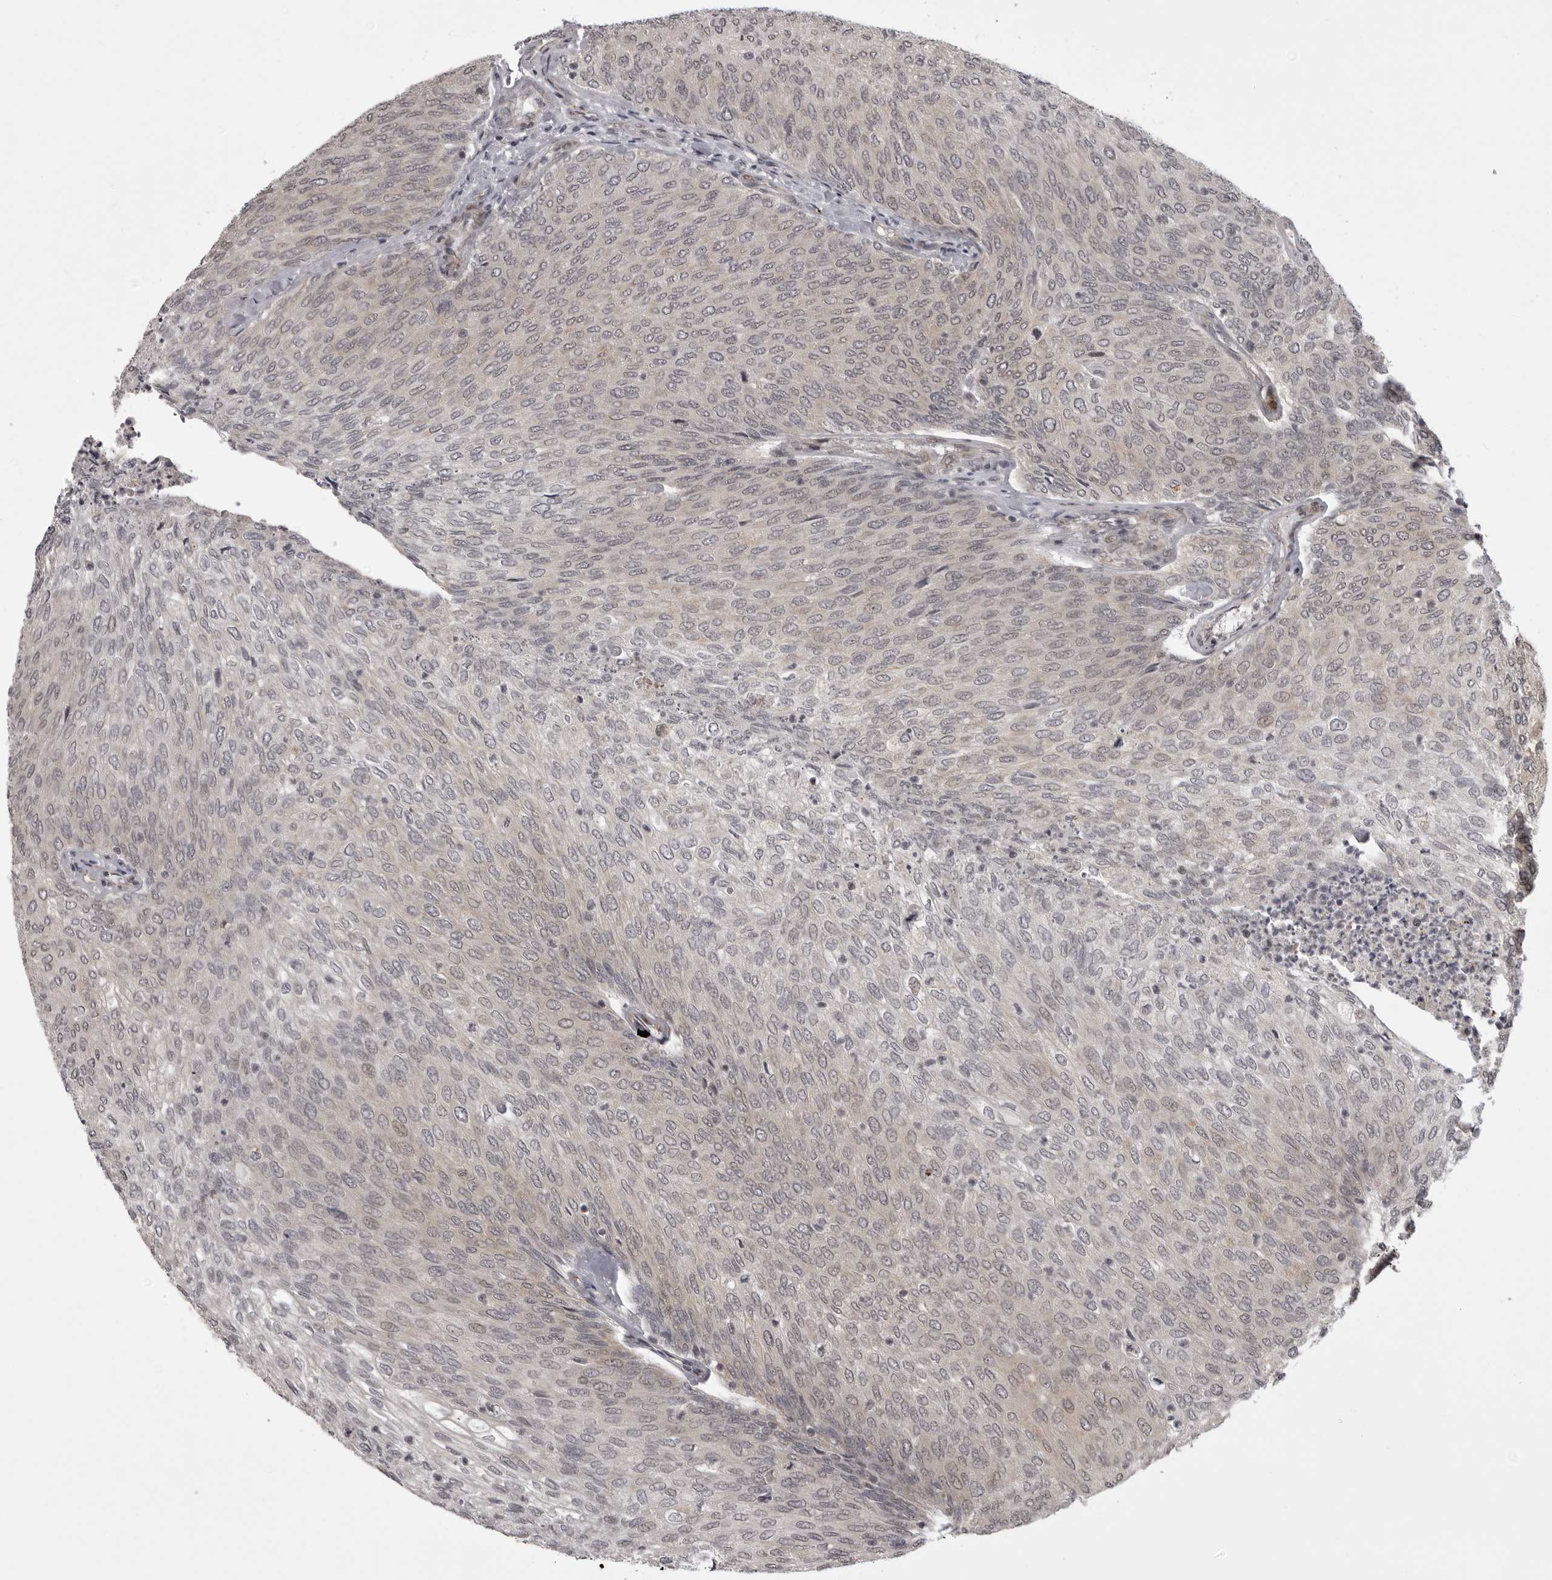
{"staining": {"intensity": "negative", "quantity": "none", "location": "none"}, "tissue": "urothelial cancer", "cell_type": "Tumor cells", "image_type": "cancer", "snomed": [{"axis": "morphology", "description": "Urothelial carcinoma, Low grade"}, {"axis": "topography", "description": "Urinary bladder"}], "caption": "Tumor cells show no significant expression in low-grade urothelial carcinoma.", "gene": "C1orf109", "patient": {"sex": "female", "age": 79}}